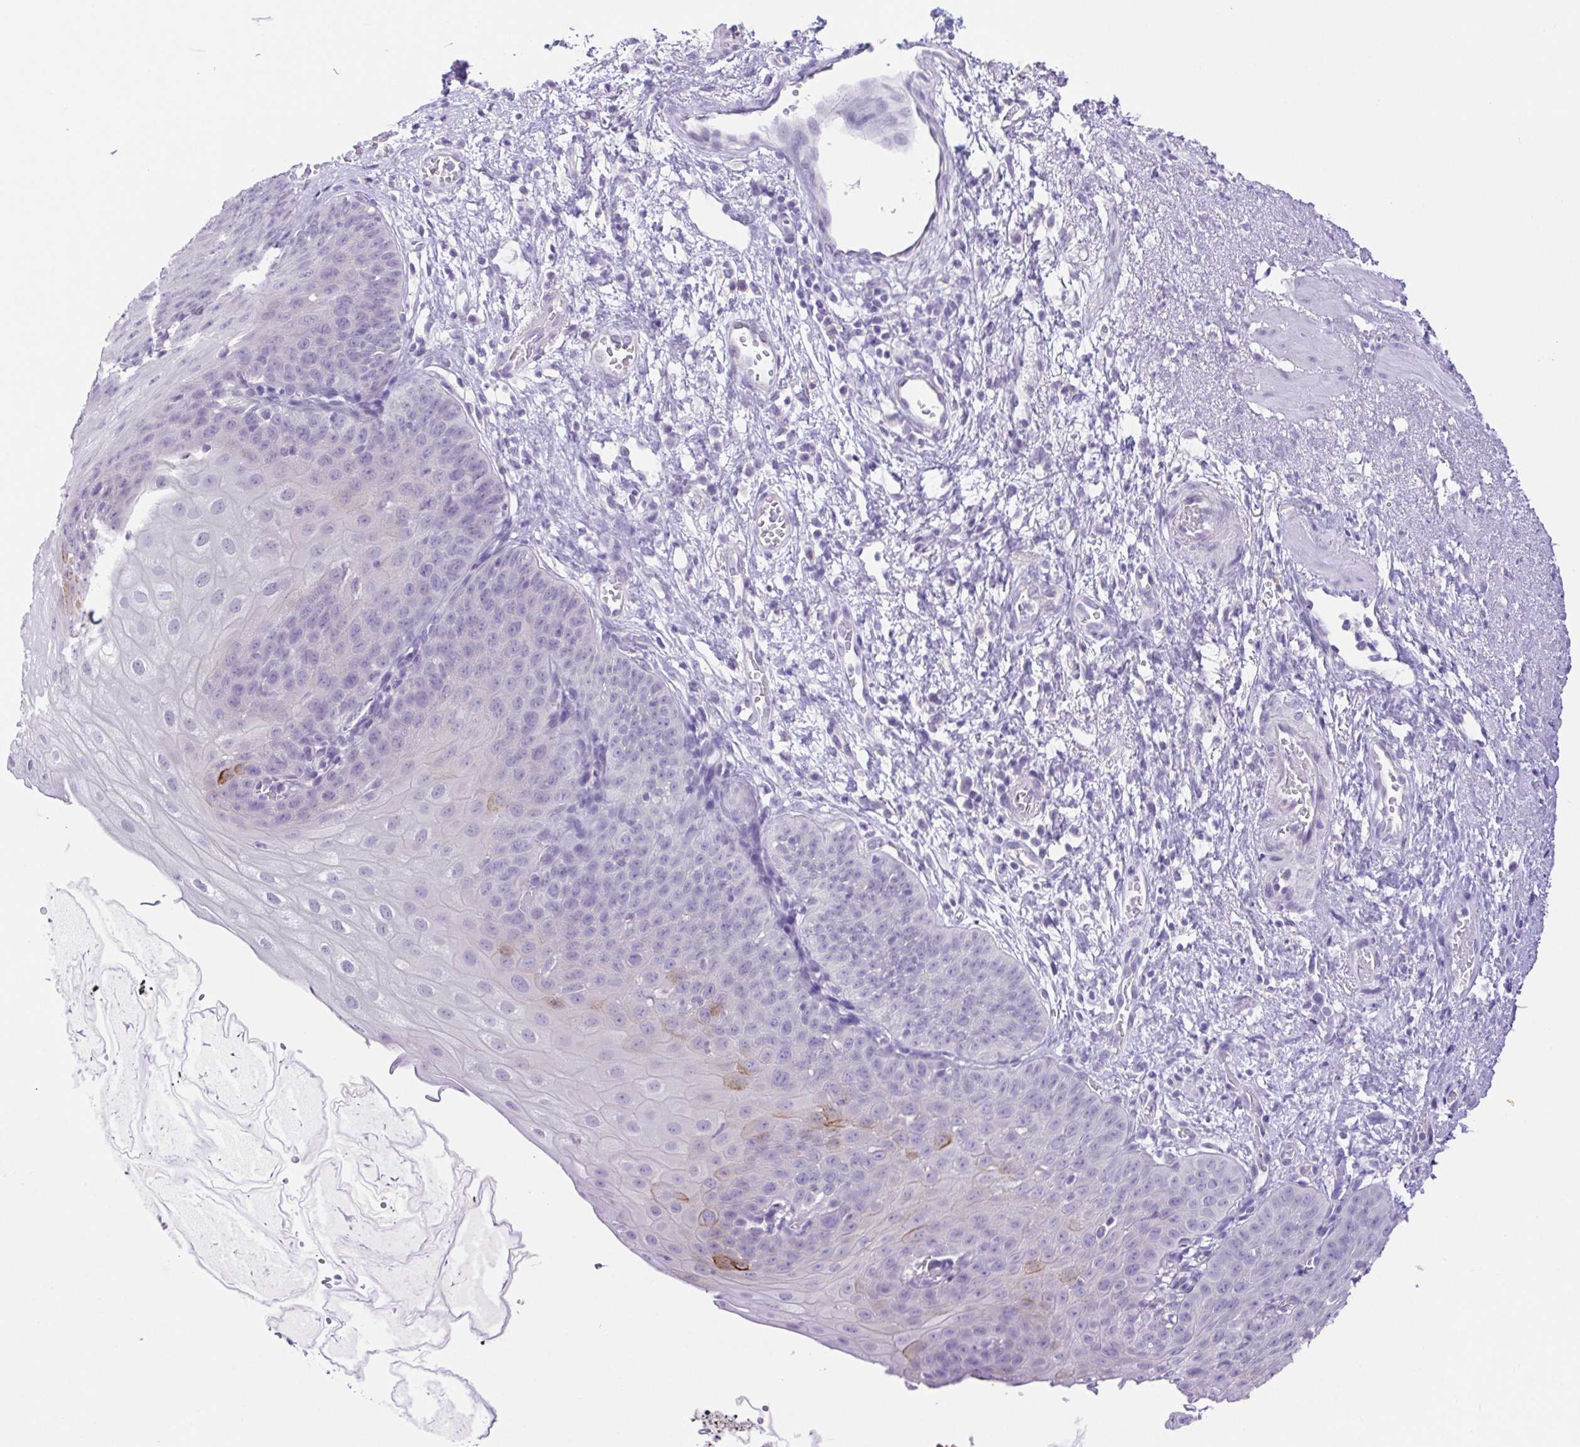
{"staining": {"intensity": "moderate", "quantity": "<25%", "location": "cytoplasmic/membranous"}, "tissue": "esophagus", "cell_type": "Squamous epithelial cells", "image_type": "normal", "snomed": [{"axis": "morphology", "description": "Normal tissue, NOS"}, {"axis": "topography", "description": "Esophagus"}], "caption": "This histopathology image exhibits normal esophagus stained with immunohistochemistry to label a protein in brown. The cytoplasmic/membranous of squamous epithelial cells show moderate positivity for the protein. Nuclei are counter-stained blue.", "gene": "KRTDAP", "patient": {"sex": "male", "age": 71}}